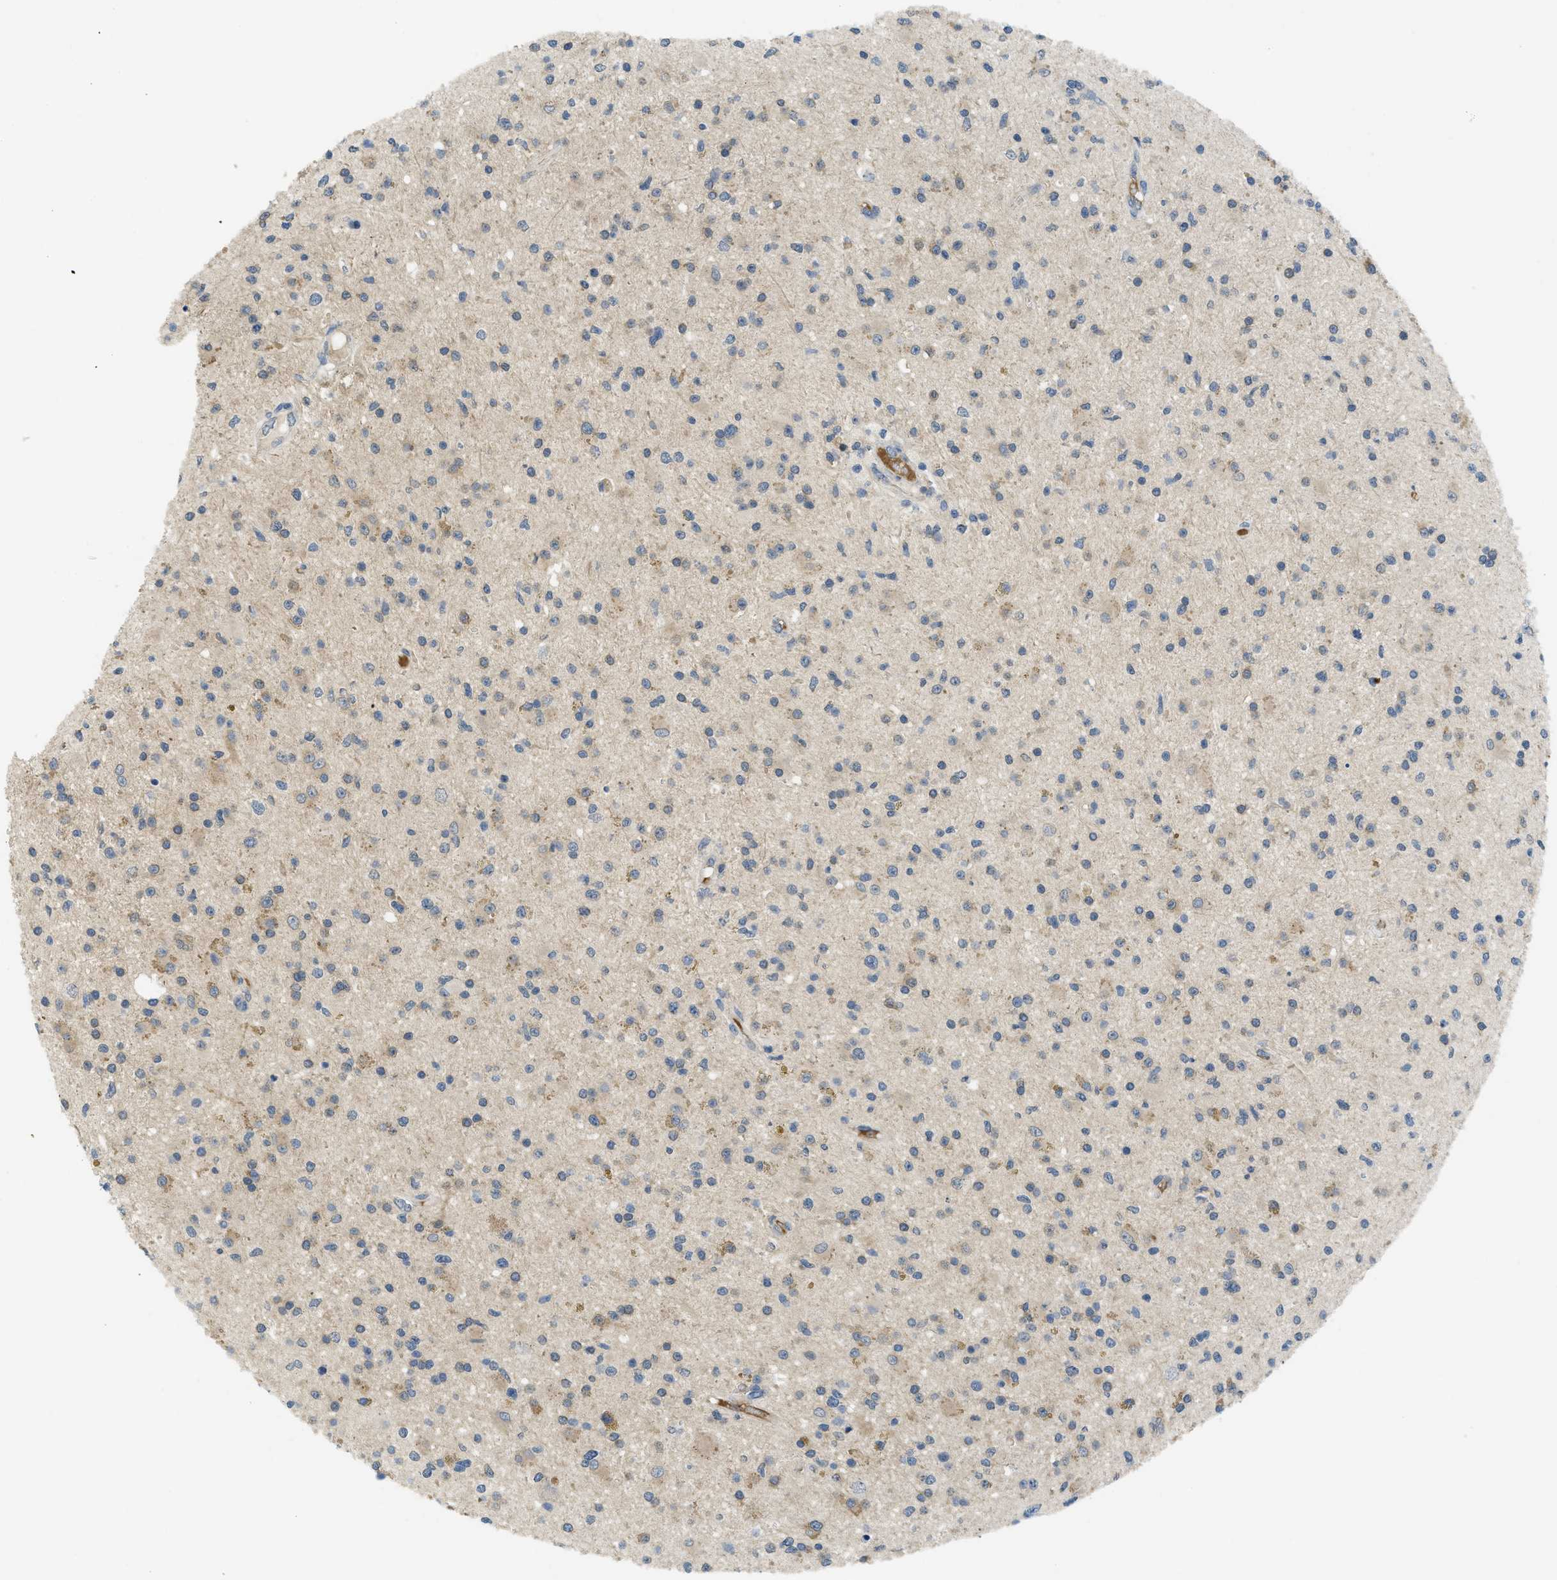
{"staining": {"intensity": "negative", "quantity": "none", "location": "none"}, "tissue": "glioma", "cell_type": "Tumor cells", "image_type": "cancer", "snomed": [{"axis": "morphology", "description": "Glioma, malignant, High grade"}, {"axis": "topography", "description": "Brain"}], "caption": "A high-resolution micrograph shows IHC staining of glioma, which reveals no significant staining in tumor cells.", "gene": "TNFAIP1", "patient": {"sex": "male", "age": 33}}